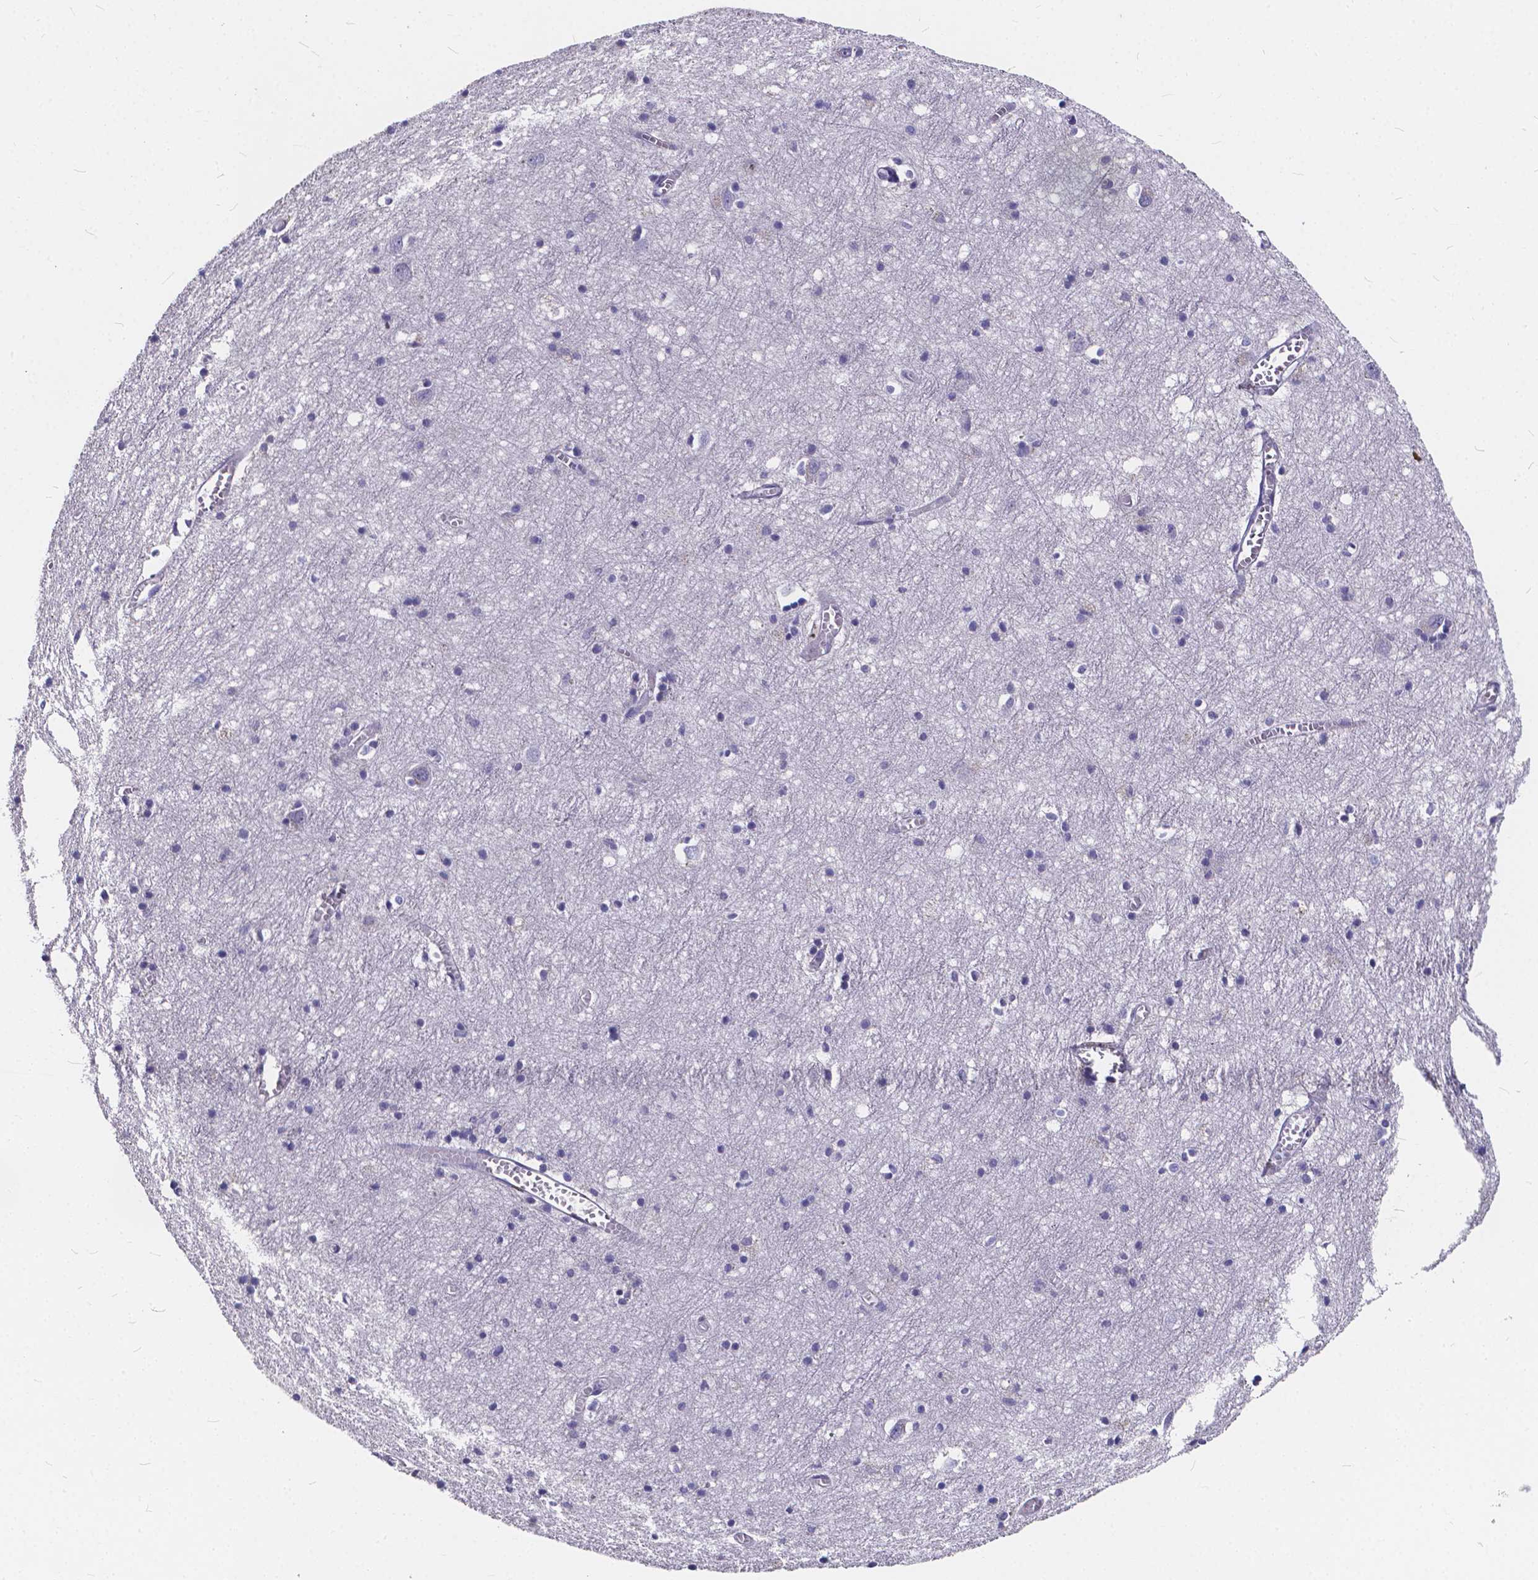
{"staining": {"intensity": "negative", "quantity": "none", "location": "none"}, "tissue": "cerebral cortex", "cell_type": "Endothelial cells", "image_type": "normal", "snomed": [{"axis": "morphology", "description": "Normal tissue, NOS"}, {"axis": "topography", "description": "Cerebral cortex"}], "caption": "High magnification brightfield microscopy of normal cerebral cortex stained with DAB (3,3'-diaminobenzidine) (brown) and counterstained with hematoxylin (blue): endothelial cells show no significant expression.", "gene": "SPEF2", "patient": {"sex": "male", "age": 70}}